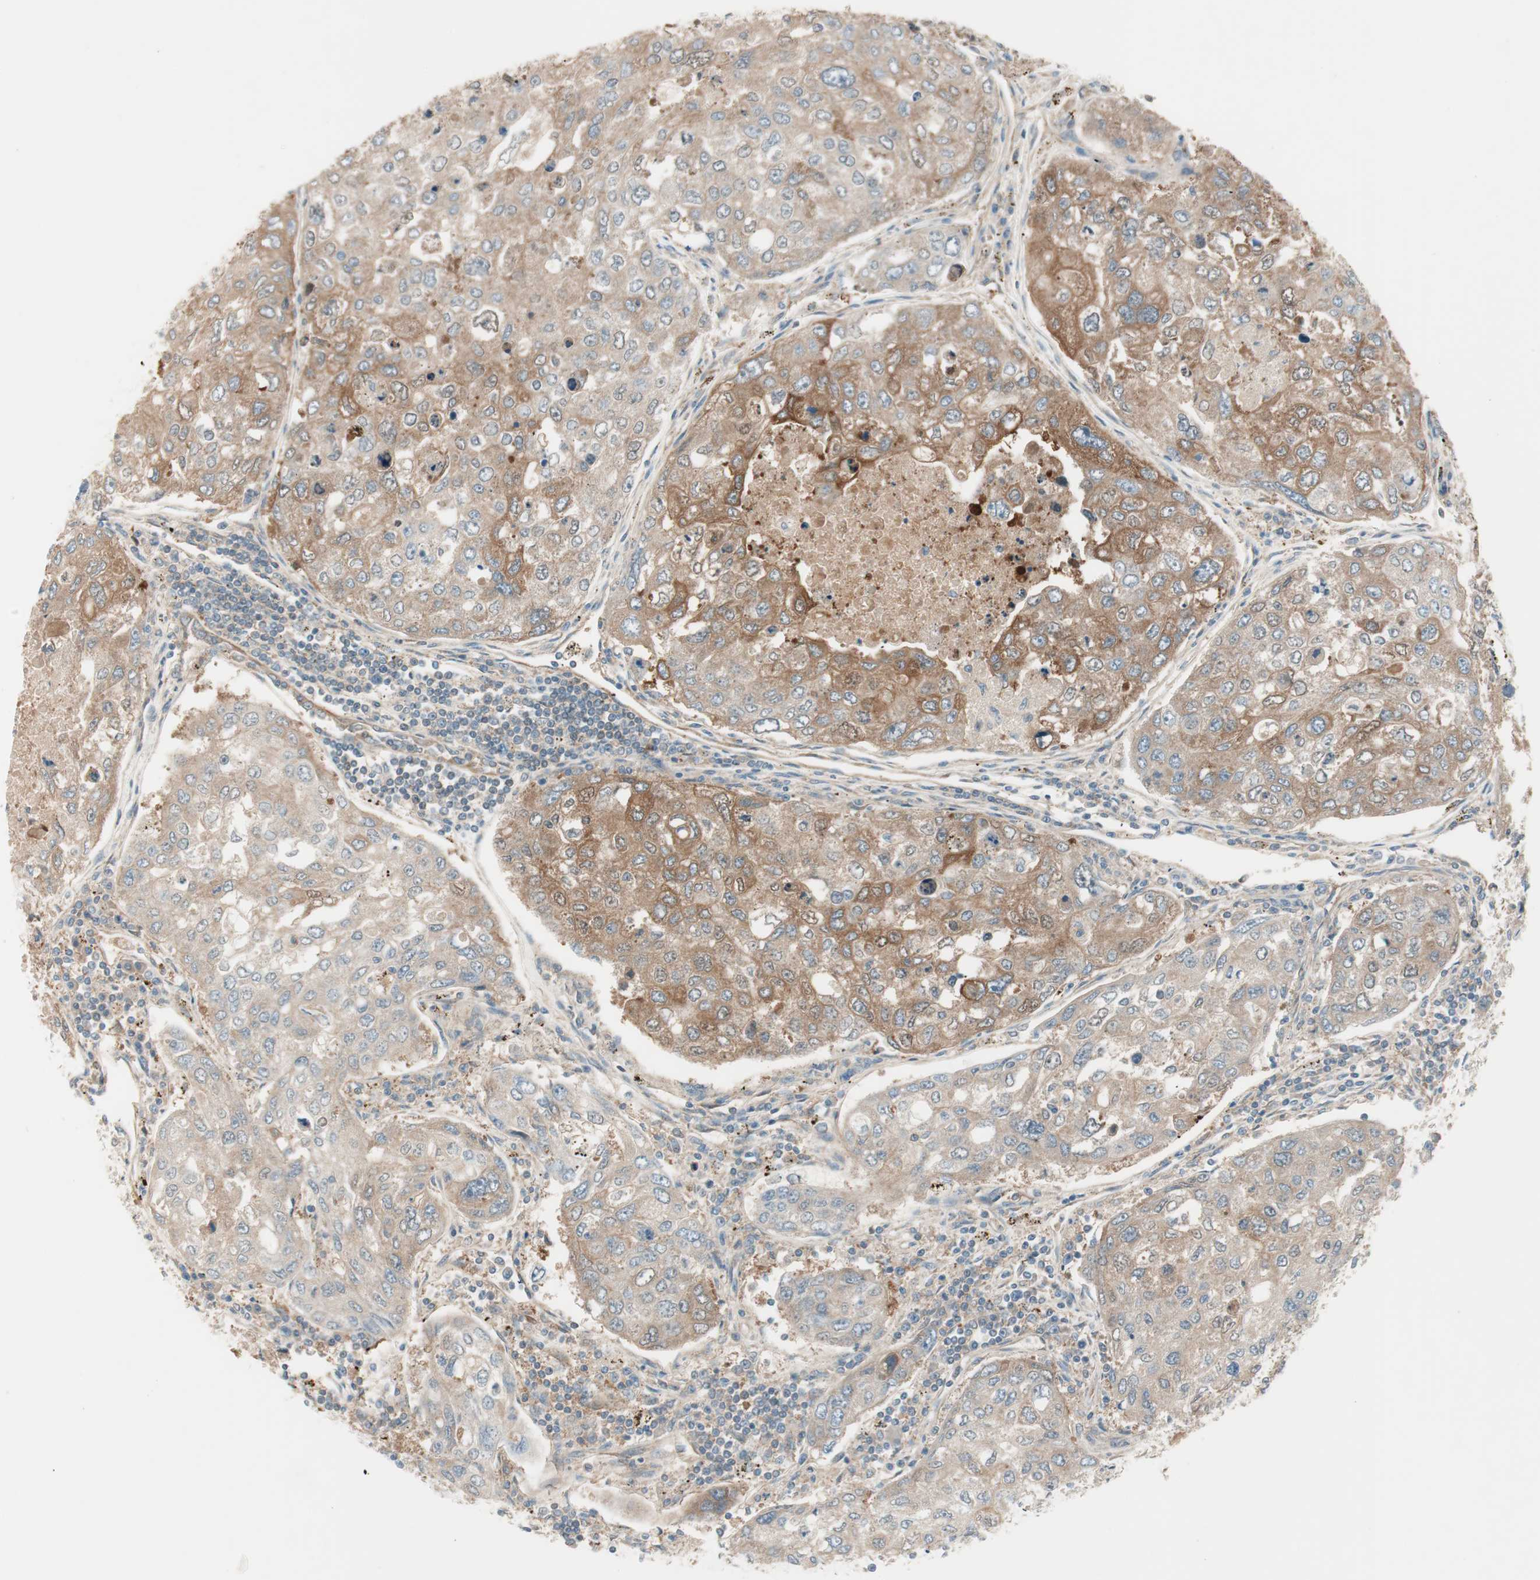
{"staining": {"intensity": "moderate", "quantity": ">75%", "location": "cytoplasmic/membranous"}, "tissue": "urothelial cancer", "cell_type": "Tumor cells", "image_type": "cancer", "snomed": [{"axis": "morphology", "description": "Urothelial carcinoma, High grade"}, {"axis": "topography", "description": "Lymph node"}, {"axis": "topography", "description": "Urinary bladder"}], "caption": "Protein staining of urothelial cancer tissue displays moderate cytoplasmic/membranous staining in approximately >75% of tumor cells. Nuclei are stained in blue.", "gene": "GALT", "patient": {"sex": "male", "age": 51}}